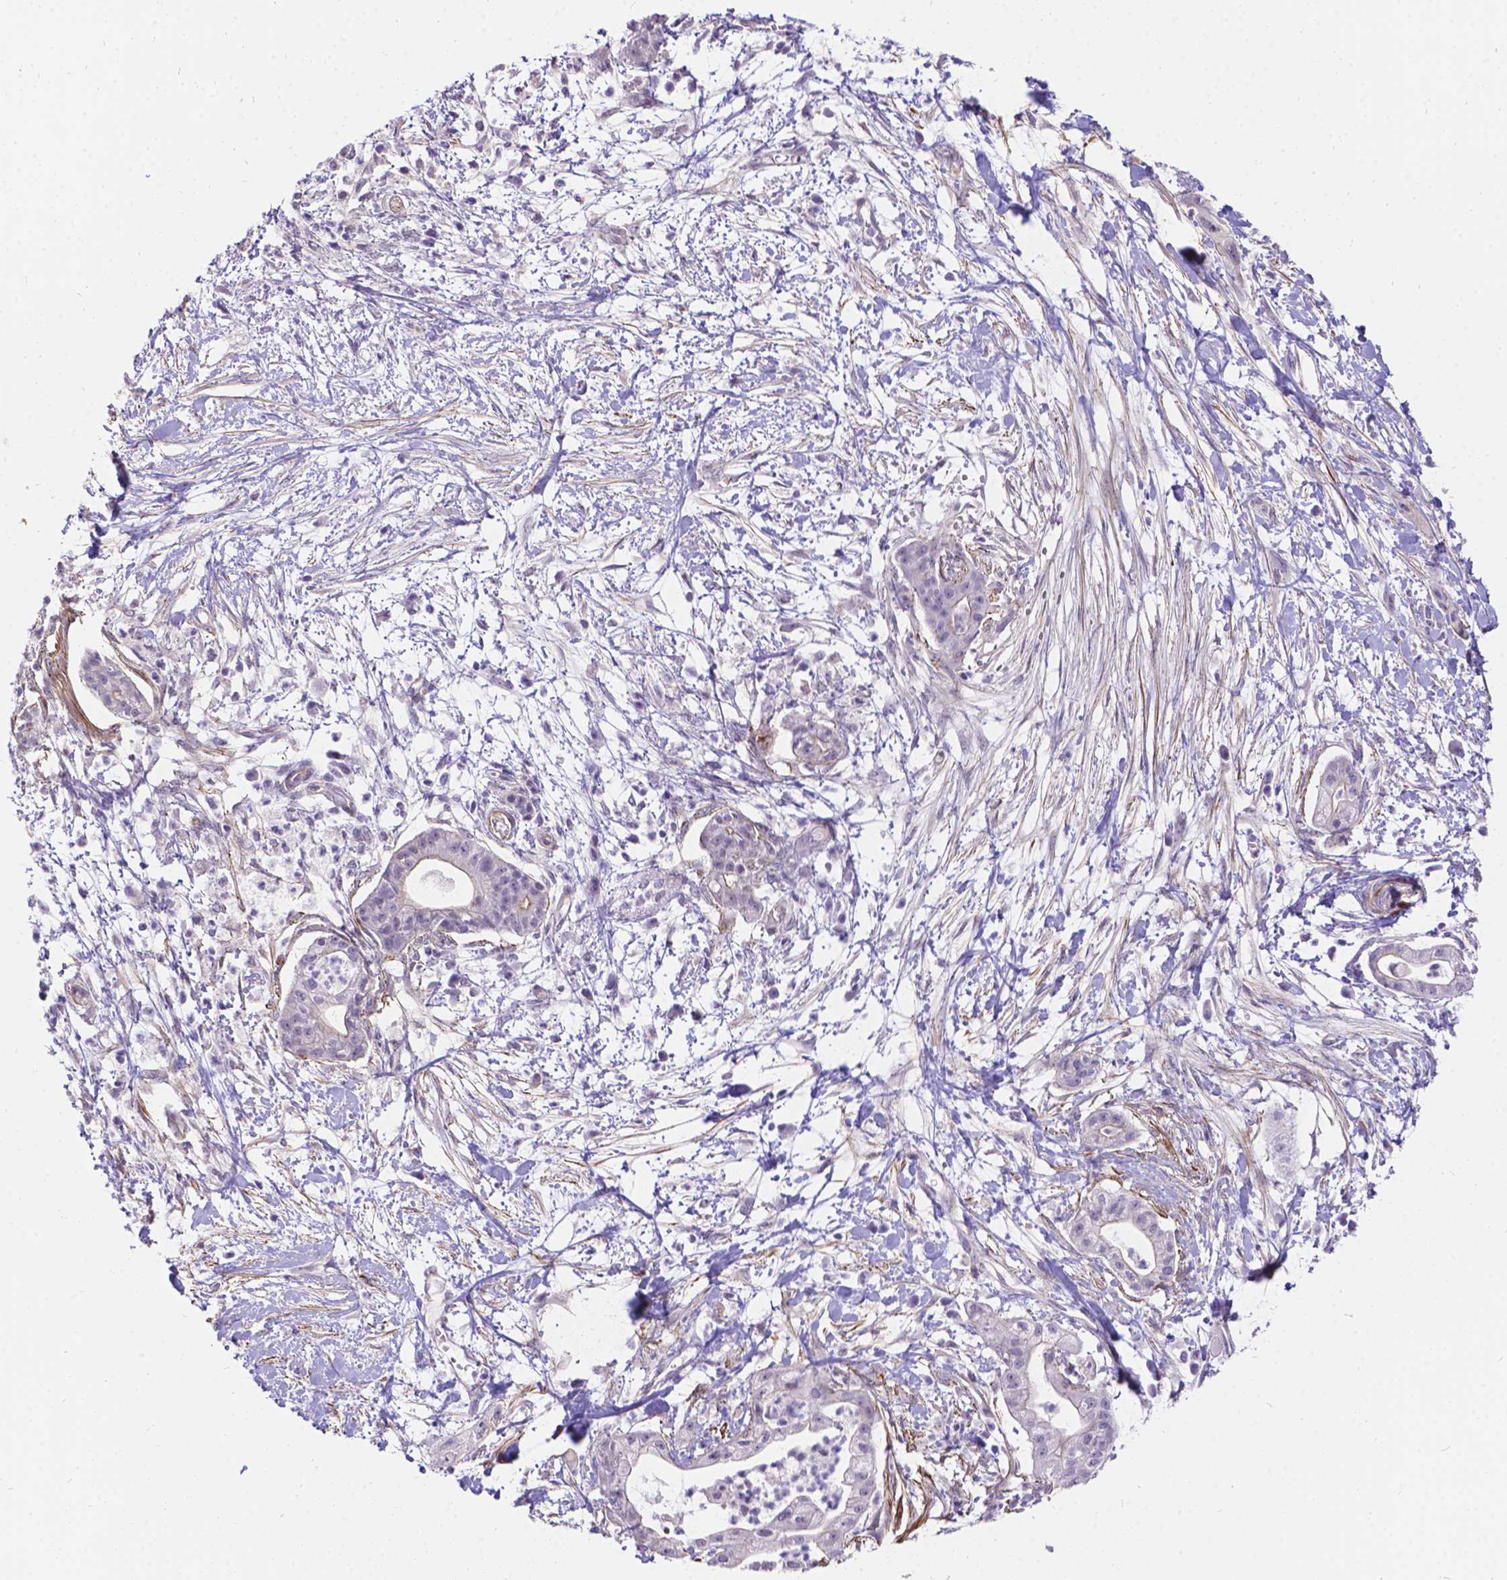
{"staining": {"intensity": "negative", "quantity": "none", "location": "none"}, "tissue": "pancreatic cancer", "cell_type": "Tumor cells", "image_type": "cancer", "snomed": [{"axis": "morphology", "description": "Normal tissue, NOS"}, {"axis": "morphology", "description": "Adenocarcinoma, NOS"}, {"axis": "topography", "description": "Lymph node"}, {"axis": "topography", "description": "Pancreas"}], "caption": "Tumor cells are negative for brown protein staining in pancreatic cancer.", "gene": "PALS1", "patient": {"sex": "female", "age": 58}}